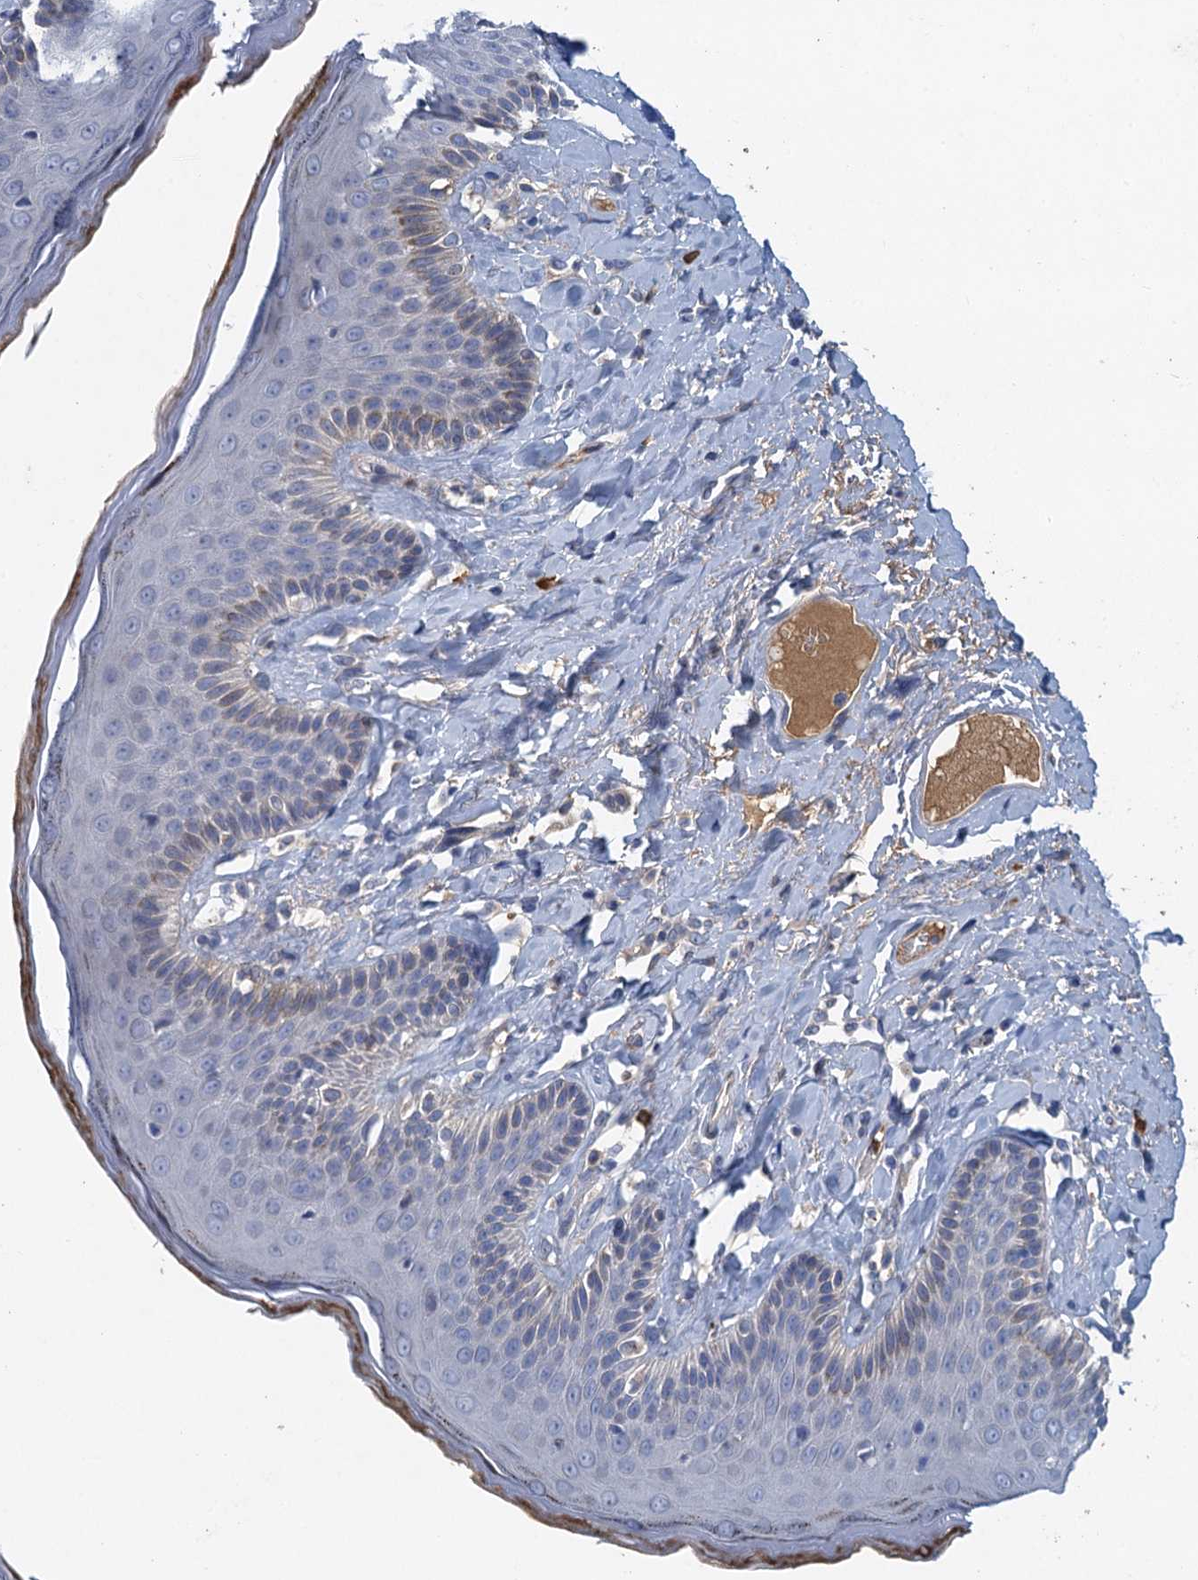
{"staining": {"intensity": "moderate", "quantity": "<25%", "location": "cytoplasmic/membranous"}, "tissue": "skin", "cell_type": "Epidermal cells", "image_type": "normal", "snomed": [{"axis": "morphology", "description": "Normal tissue, NOS"}, {"axis": "topography", "description": "Anal"}], "caption": "This photomicrograph demonstrates IHC staining of normal human skin, with low moderate cytoplasmic/membranous expression in approximately <25% of epidermal cells.", "gene": "TPCN1", "patient": {"sex": "male", "age": 69}}